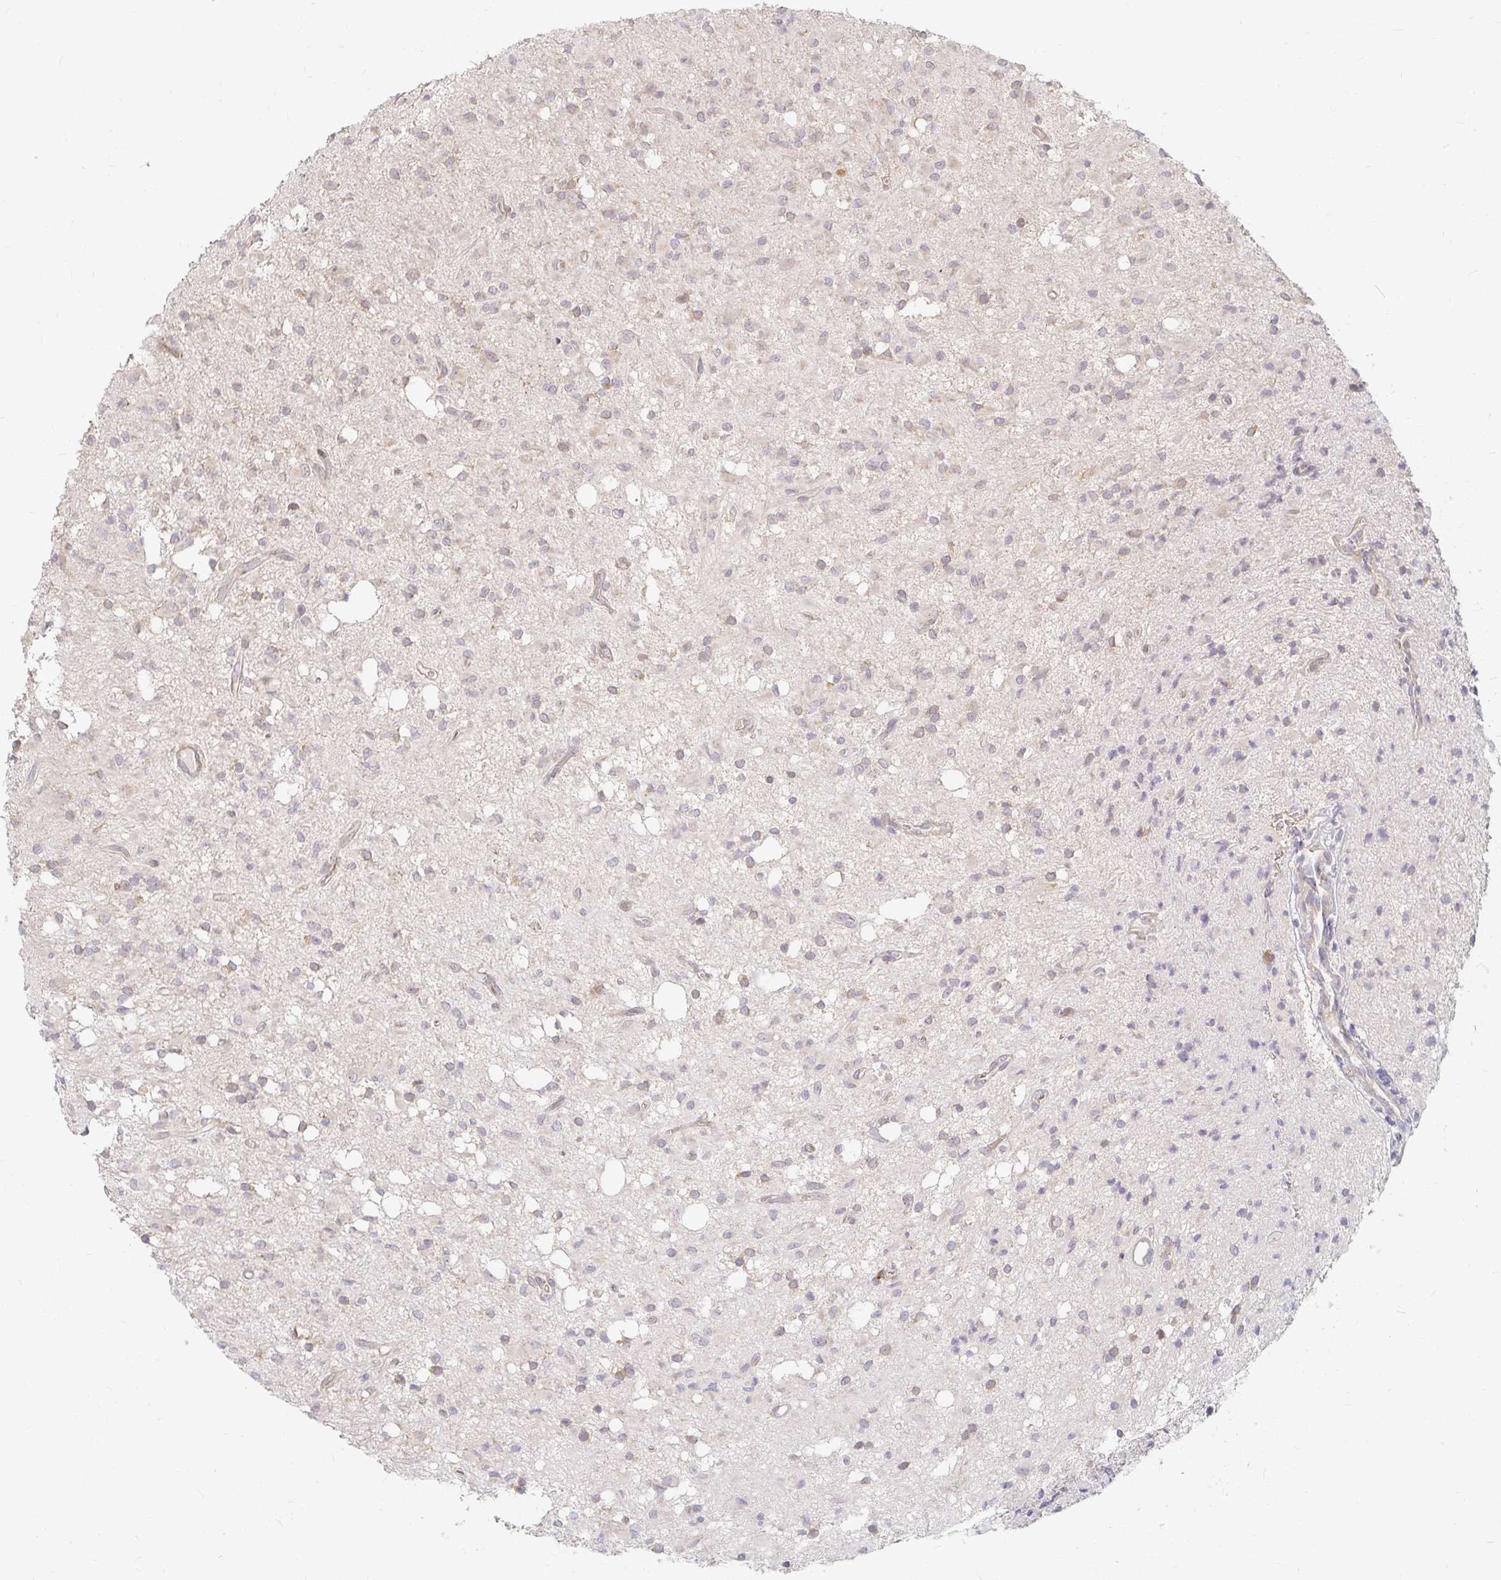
{"staining": {"intensity": "weak", "quantity": "<25%", "location": "cytoplasmic/membranous"}, "tissue": "glioma", "cell_type": "Tumor cells", "image_type": "cancer", "snomed": [{"axis": "morphology", "description": "Glioma, malignant, Low grade"}, {"axis": "topography", "description": "Brain"}], "caption": "This is a image of immunohistochemistry staining of low-grade glioma (malignant), which shows no positivity in tumor cells.", "gene": "CAST", "patient": {"sex": "female", "age": 33}}